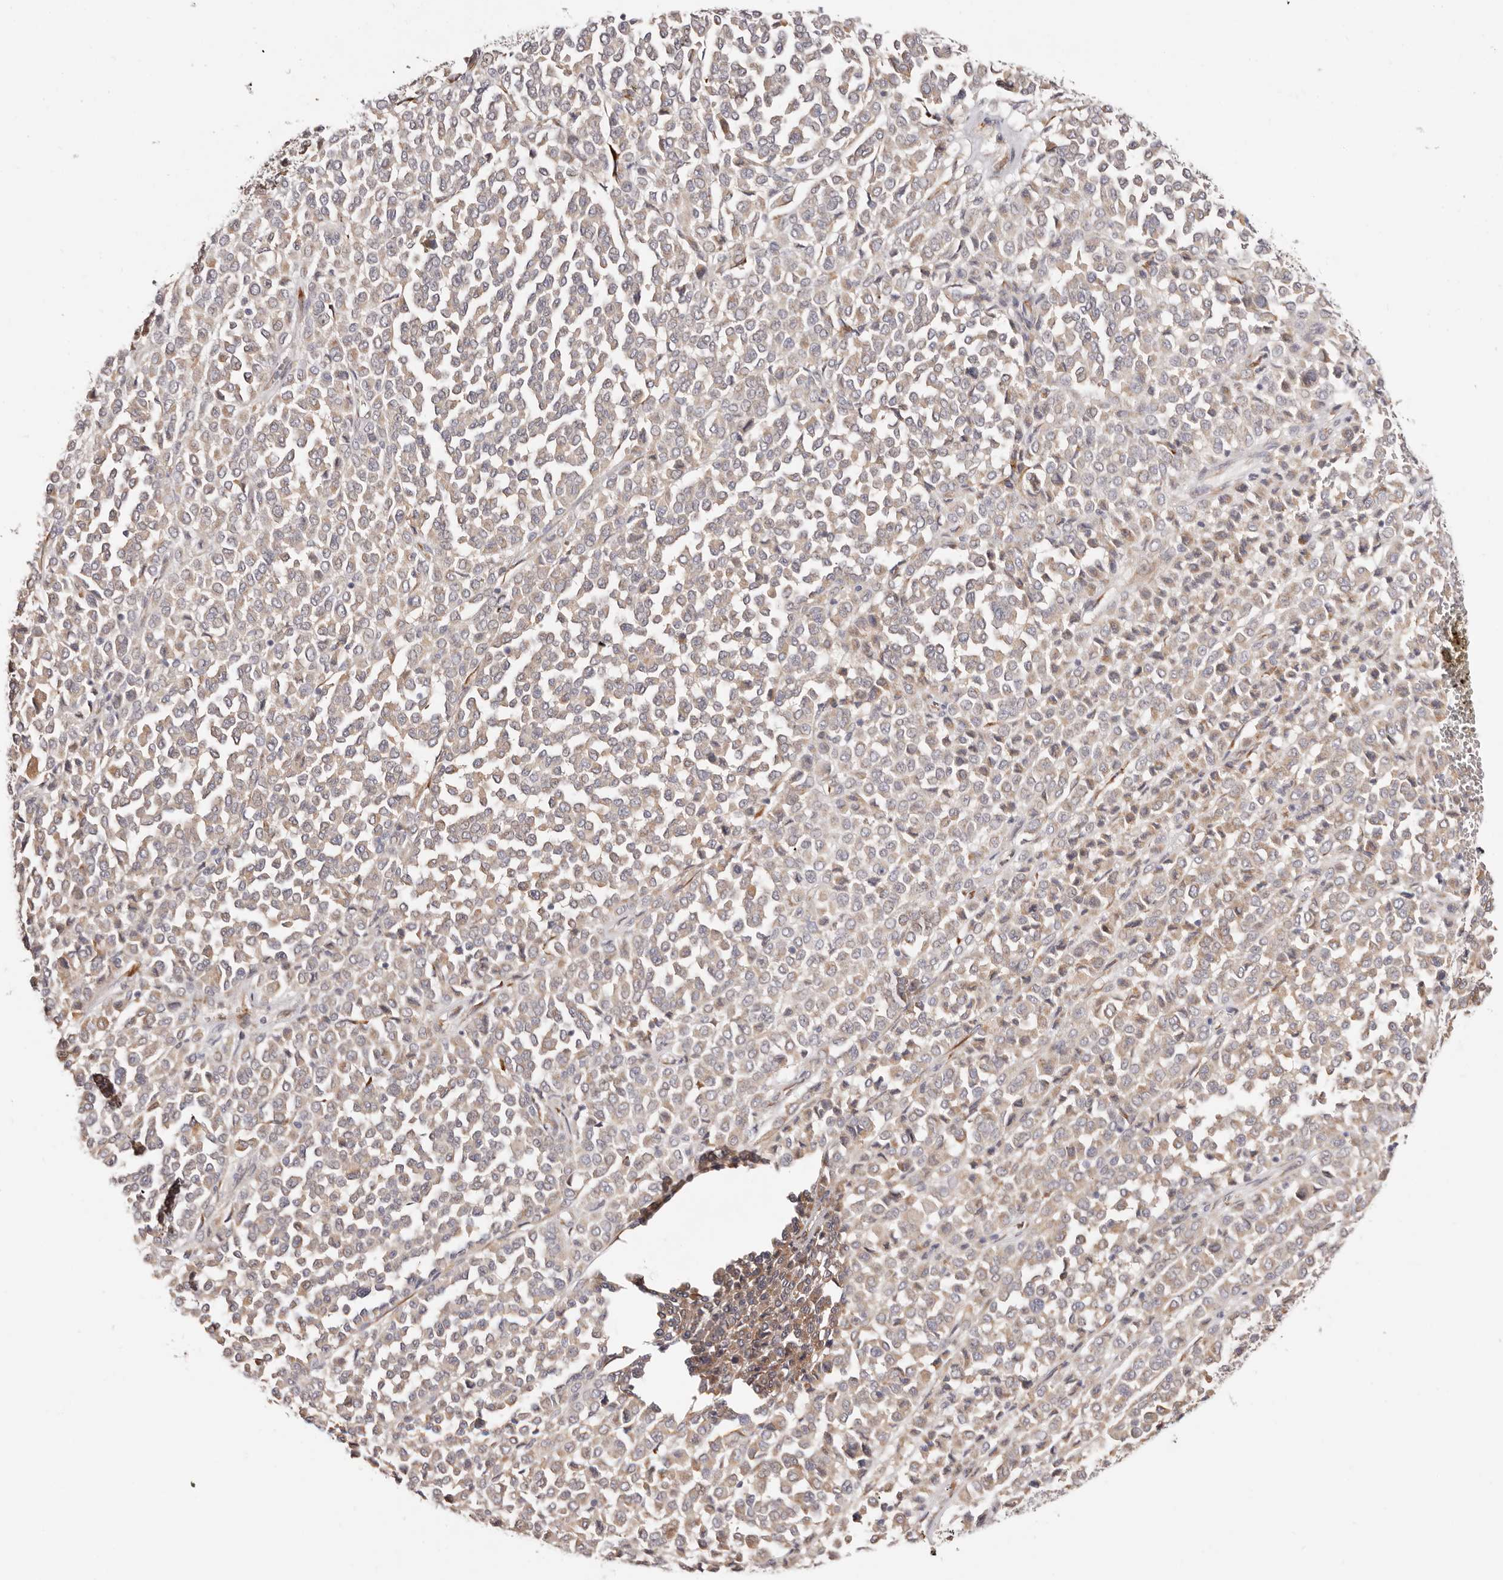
{"staining": {"intensity": "weak", "quantity": "25%-75%", "location": "cytoplasmic/membranous"}, "tissue": "melanoma", "cell_type": "Tumor cells", "image_type": "cancer", "snomed": [{"axis": "morphology", "description": "Malignant melanoma, Metastatic site"}, {"axis": "topography", "description": "Pancreas"}], "caption": "Weak cytoplasmic/membranous protein staining is present in approximately 25%-75% of tumor cells in melanoma.", "gene": "BCL2L15", "patient": {"sex": "female", "age": 30}}